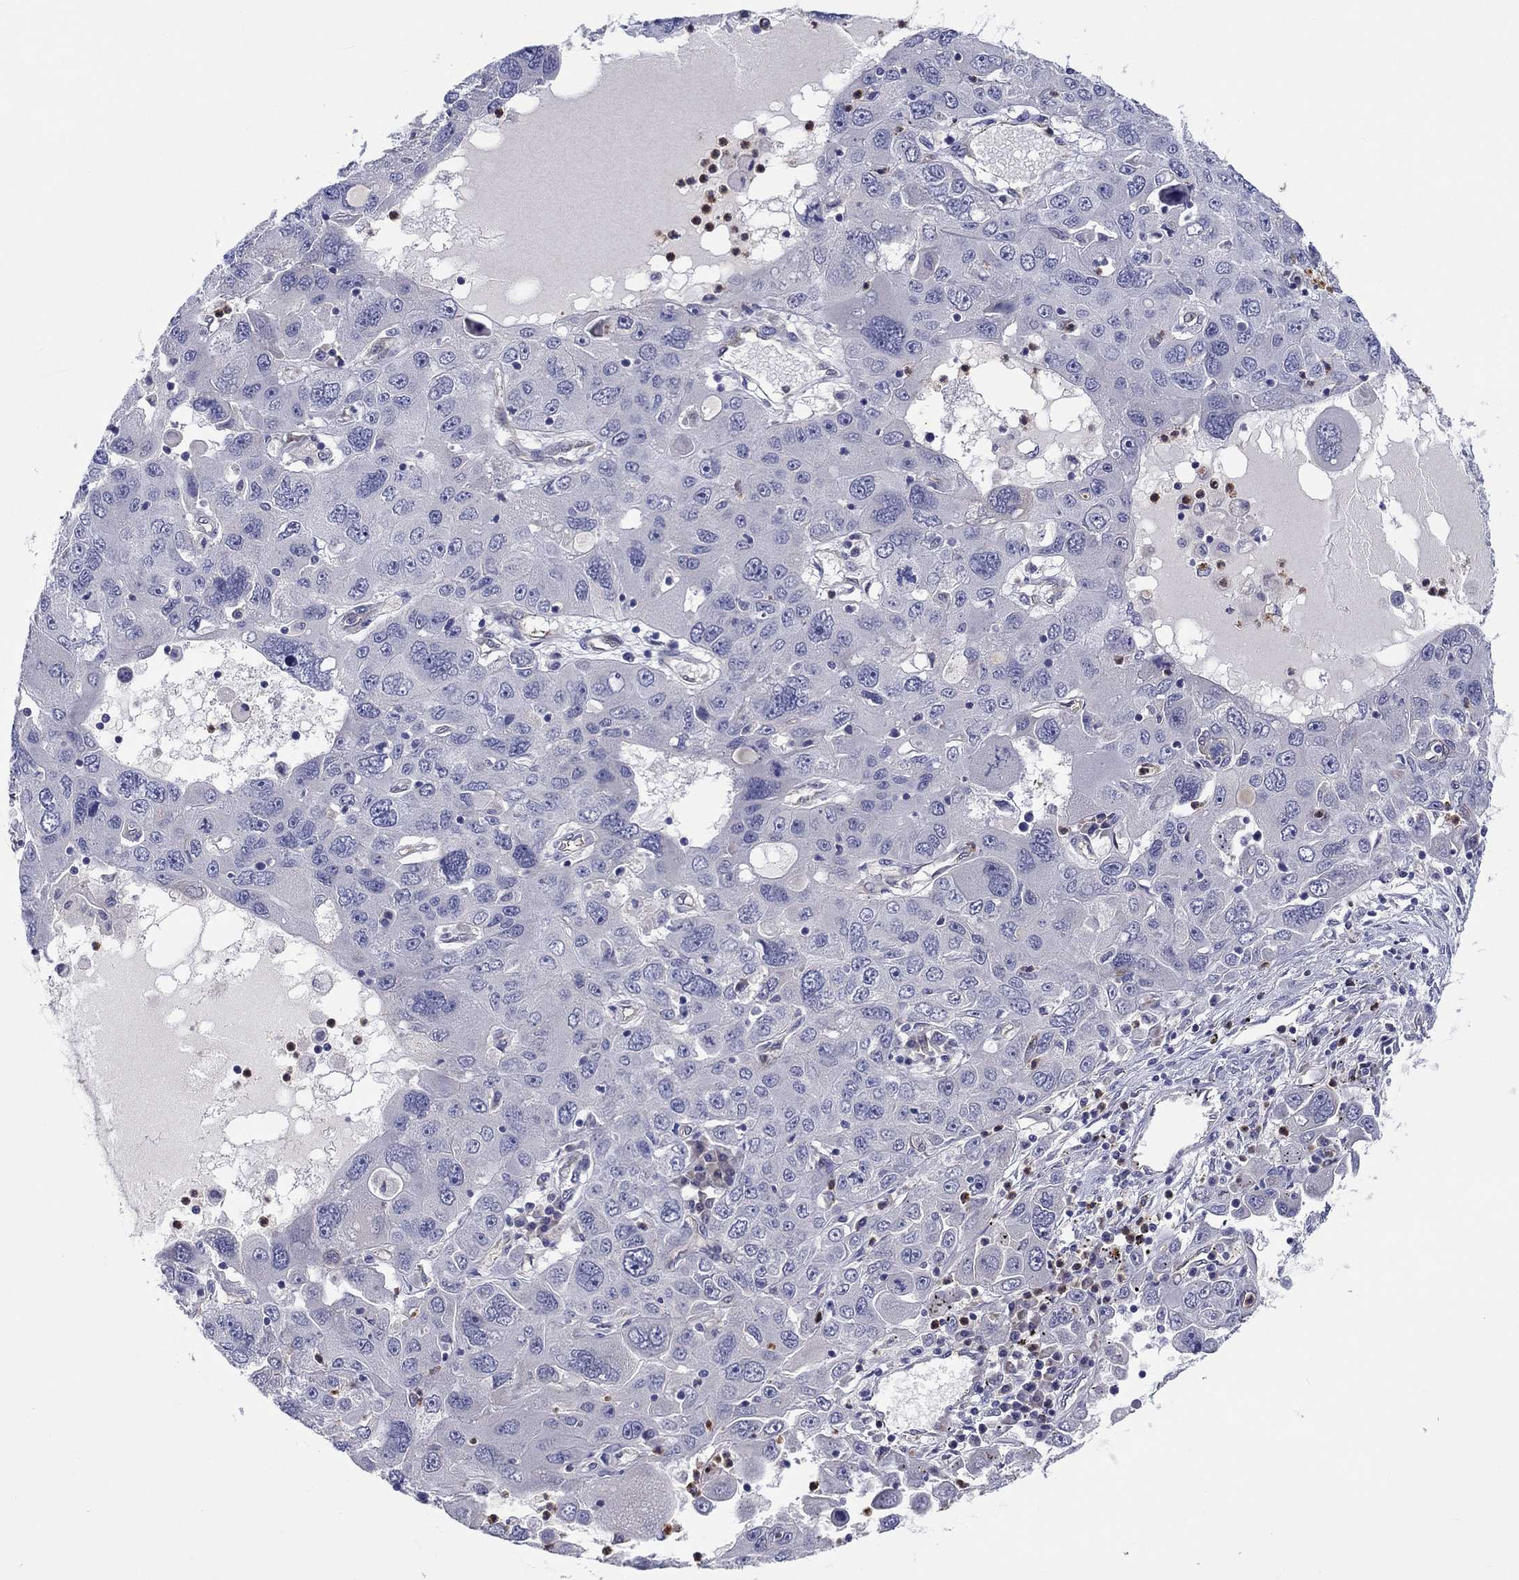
{"staining": {"intensity": "negative", "quantity": "none", "location": "none"}, "tissue": "stomach cancer", "cell_type": "Tumor cells", "image_type": "cancer", "snomed": [{"axis": "morphology", "description": "Adenocarcinoma, NOS"}, {"axis": "topography", "description": "Stomach"}], "caption": "Tumor cells show no significant expression in stomach cancer.", "gene": "ABCG4", "patient": {"sex": "male", "age": 56}}